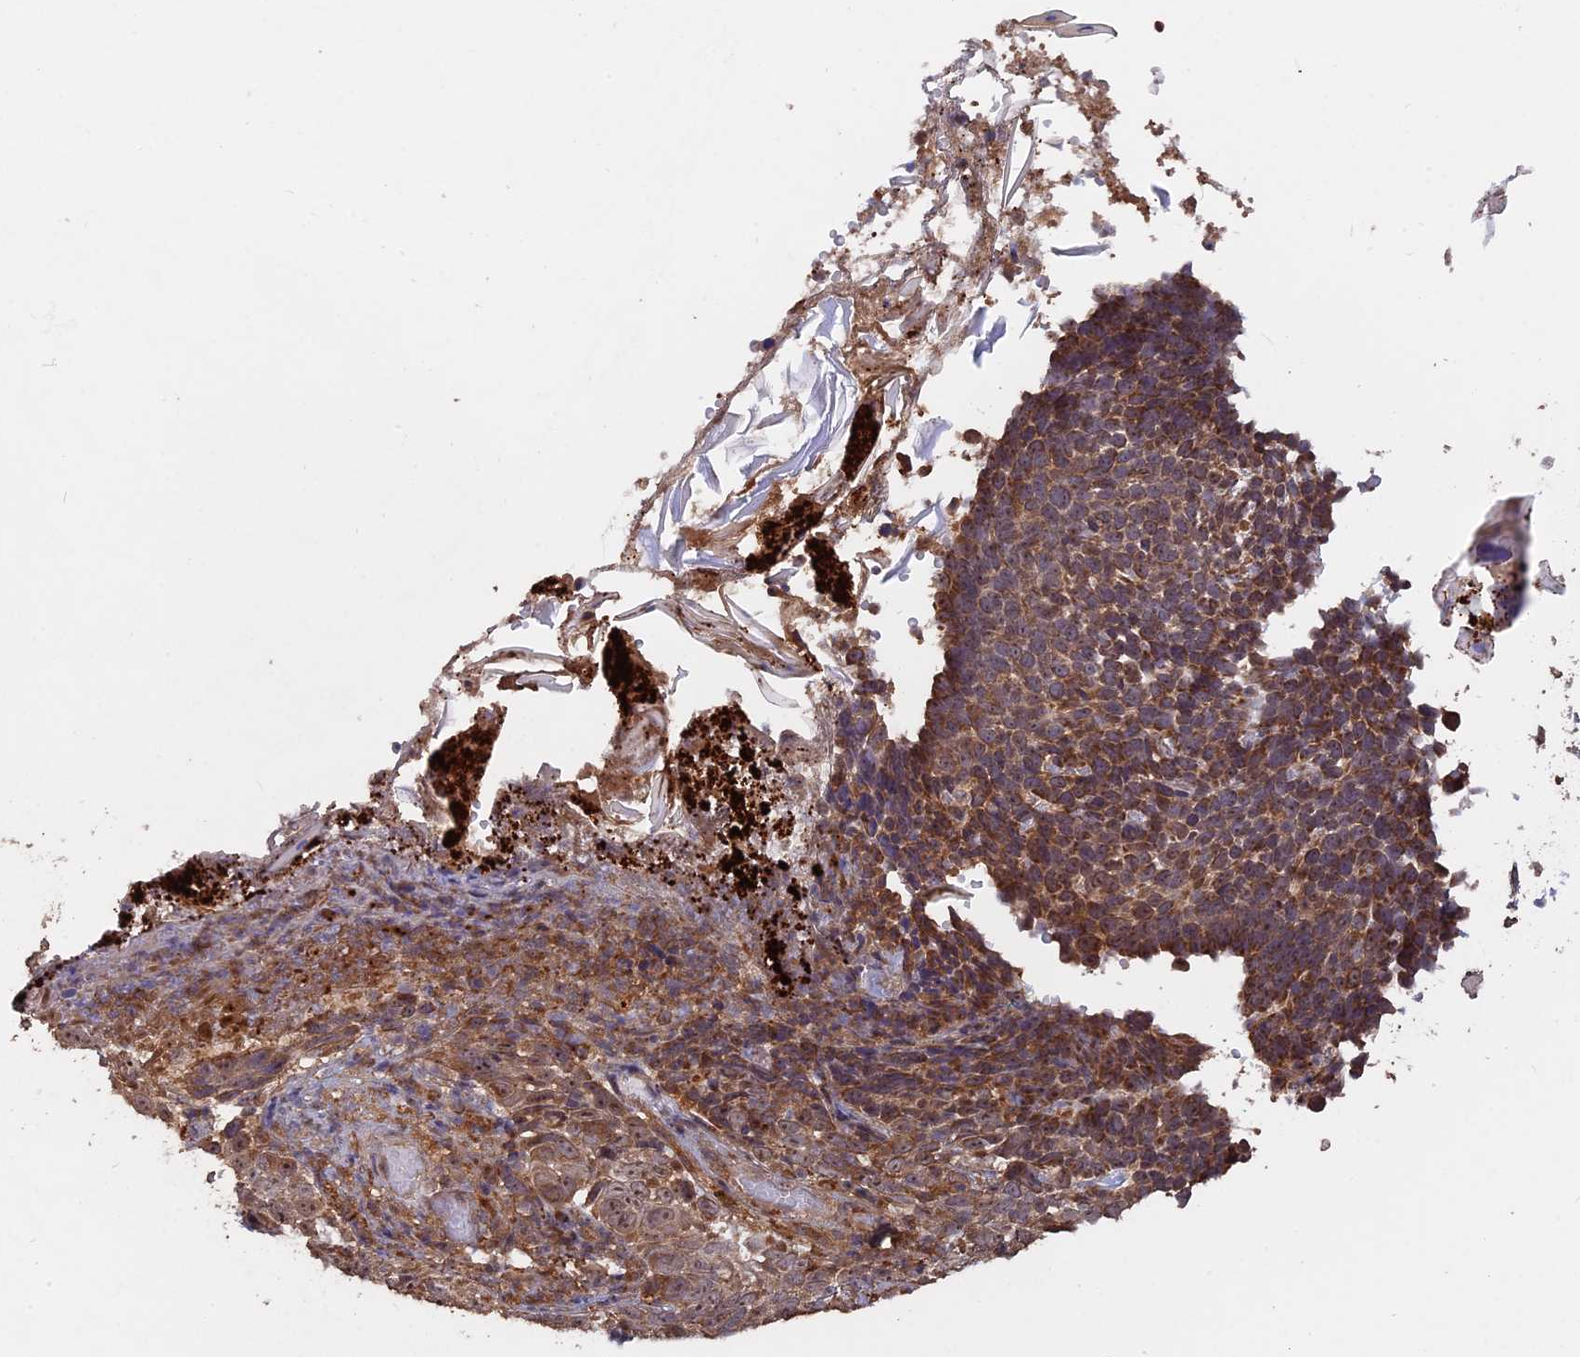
{"staining": {"intensity": "moderate", "quantity": ">75%", "location": "cytoplasmic/membranous"}, "tissue": "skin cancer", "cell_type": "Tumor cells", "image_type": "cancer", "snomed": [{"axis": "morphology", "description": "Basal cell carcinoma"}, {"axis": "topography", "description": "Skin"}], "caption": "Moderate cytoplasmic/membranous protein staining is present in about >75% of tumor cells in skin basal cell carcinoma.", "gene": "SAC3D1", "patient": {"sex": "female", "age": 84}}